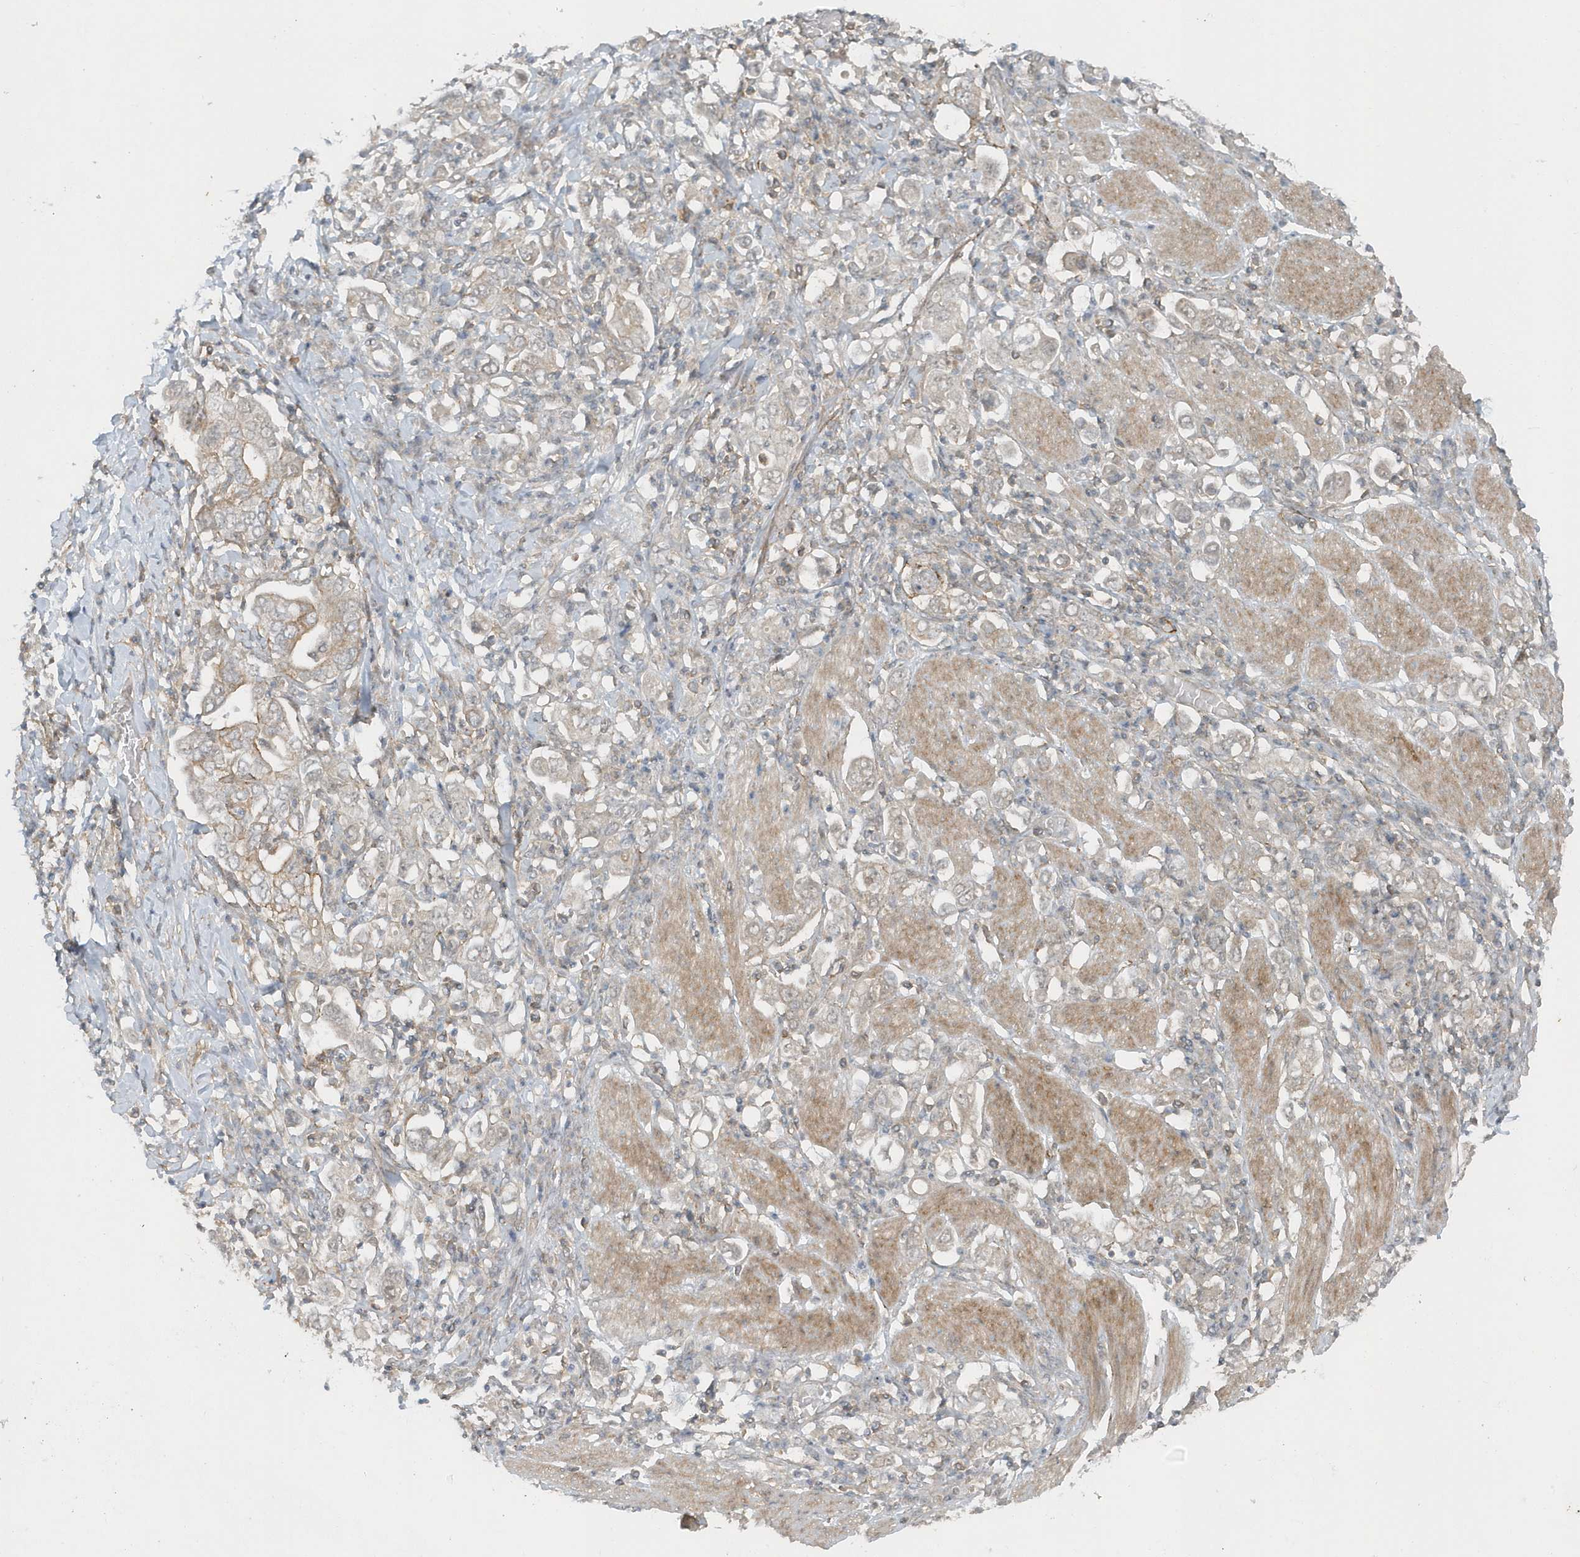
{"staining": {"intensity": "negative", "quantity": "none", "location": "none"}, "tissue": "stomach cancer", "cell_type": "Tumor cells", "image_type": "cancer", "snomed": [{"axis": "morphology", "description": "Adenocarcinoma, NOS"}, {"axis": "topography", "description": "Stomach, upper"}], "caption": "IHC of stomach cancer (adenocarcinoma) displays no expression in tumor cells.", "gene": "PARD3B", "patient": {"sex": "male", "age": 62}}